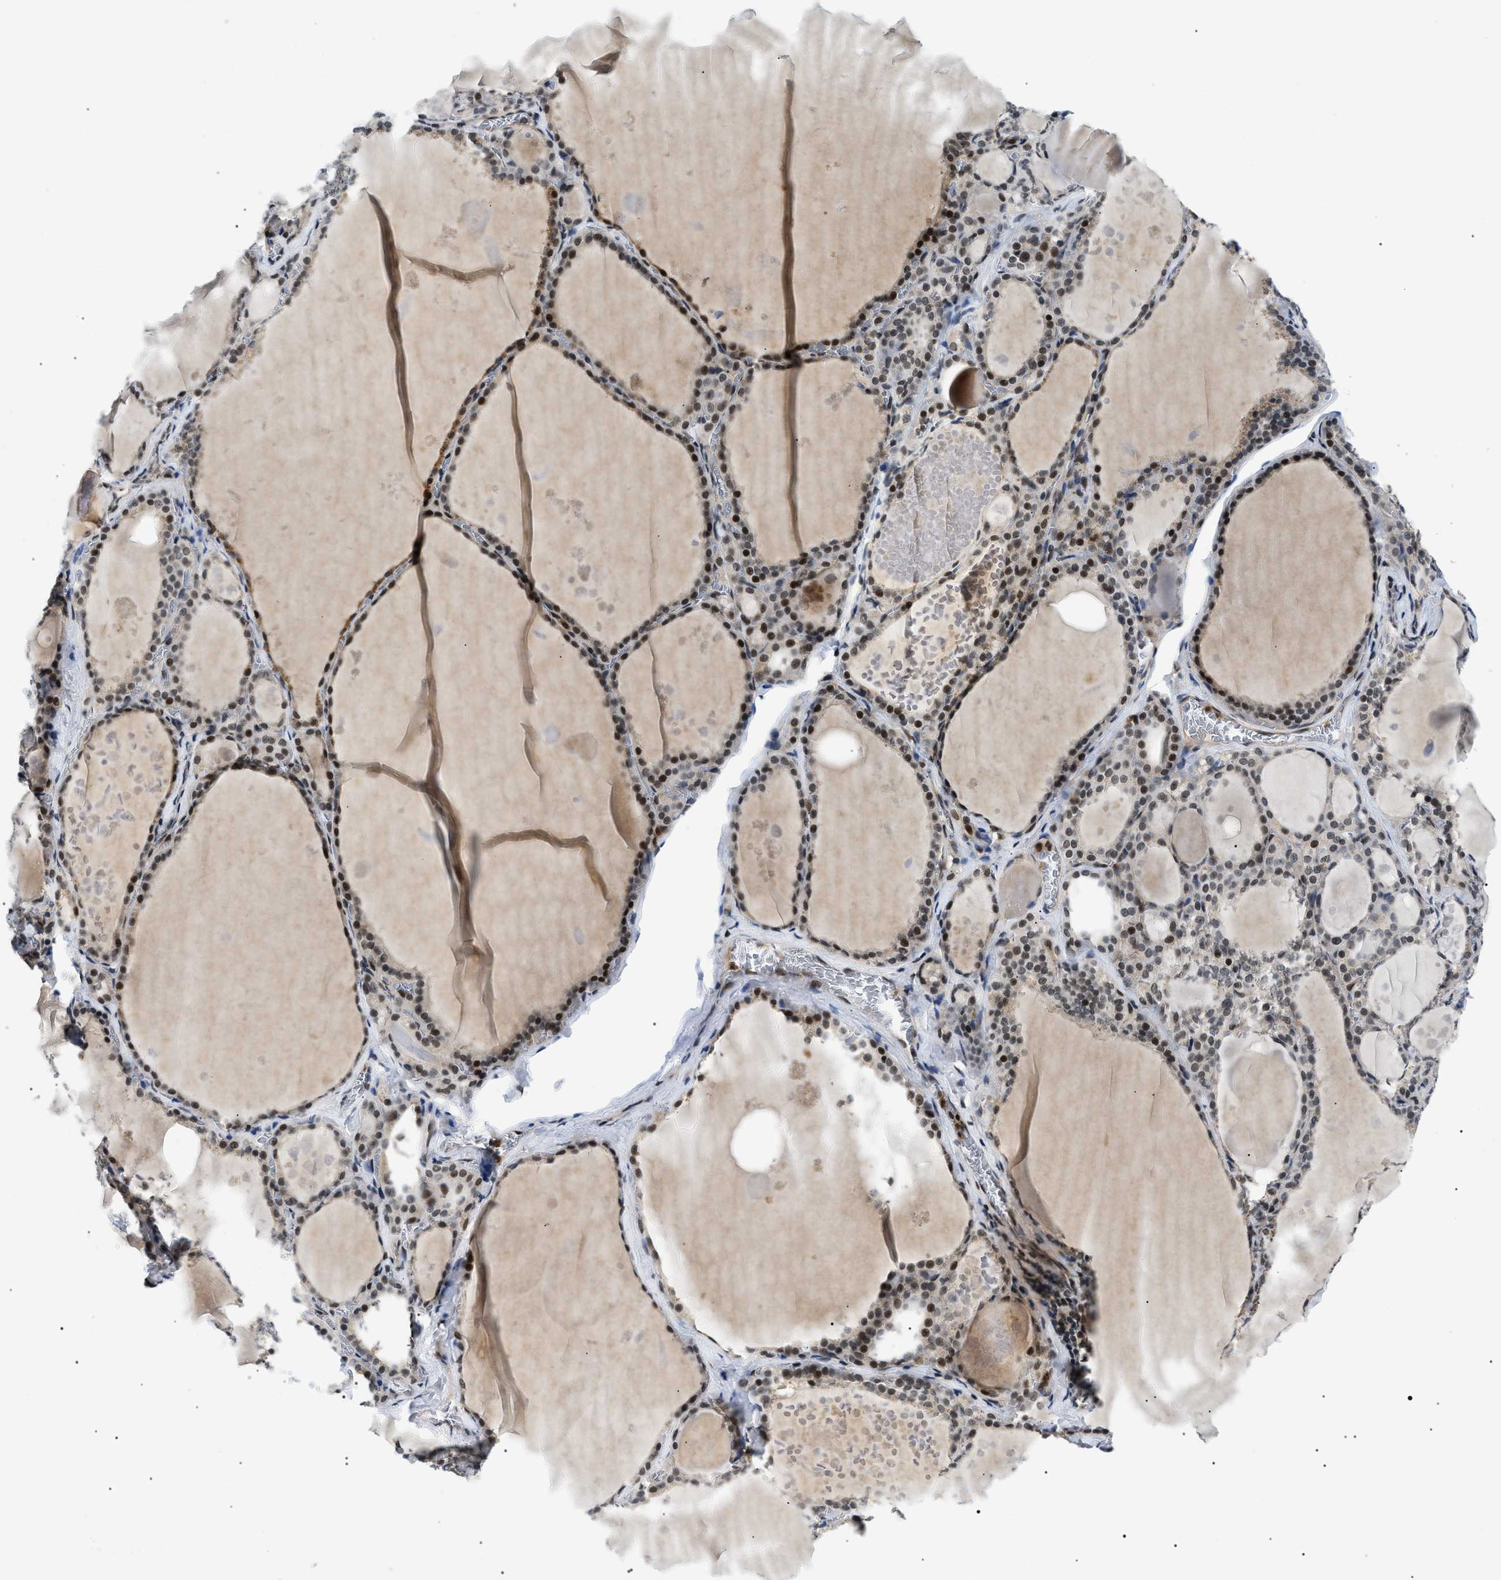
{"staining": {"intensity": "strong", "quantity": ">75%", "location": "cytoplasmic/membranous,nuclear"}, "tissue": "thyroid gland", "cell_type": "Glandular cells", "image_type": "normal", "snomed": [{"axis": "morphology", "description": "Normal tissue, NOS"}, {"axis": "topography", "description": "Thyroid gland"}], "caption": "This image reveals immunohistochemistry staining of benign human thyroid gland, with high strong cytoplasmic/membranous,nuclear positivity in about >75% of glandular cells.", "gene": "RBM15", "patient": {"sex": "male", "age": 56}}